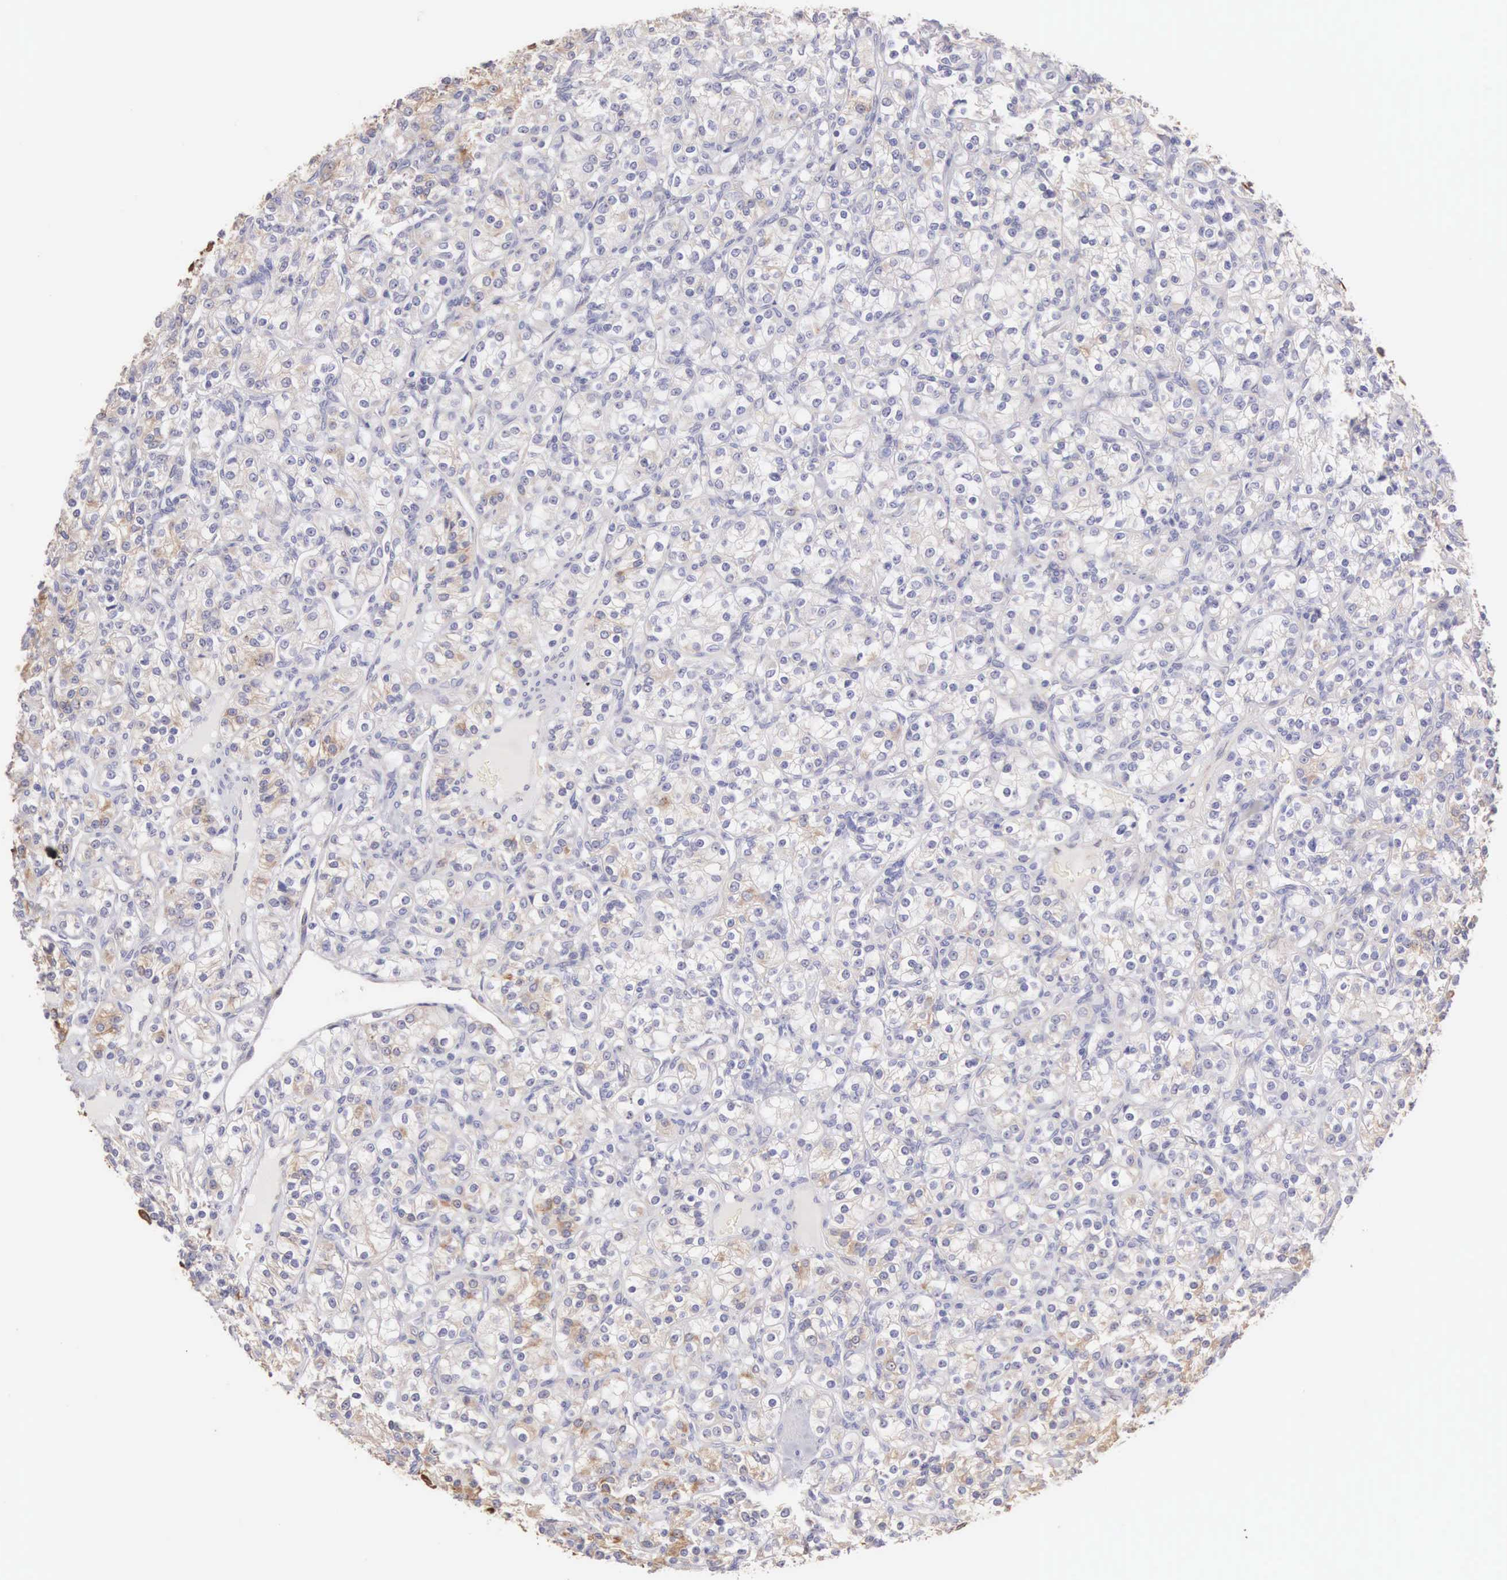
{"staining": {"intensity": "moderate", "quantity": "<25%", "location": "cytoplasmic/membranous"}, "tissue": "renal cancer", "cell_type": "Tumor cells", "image_type": "cancer", "snomed": [{"axis": "morphology", "description": "Adenocarcinoma, NOS"}, {"axis": "topography", "description": "Kidney"}], "caption": "Protein analysis of renal cancer (adenocarcinoma) tissue displays moderate cytoplasmic/membranous expression in about <25% of tumor cells. (brown staining indicates protein expression, while blue staining denotes nuclei).", "gene": "PIR", "patient": {"sex": "male", "age": 77}}